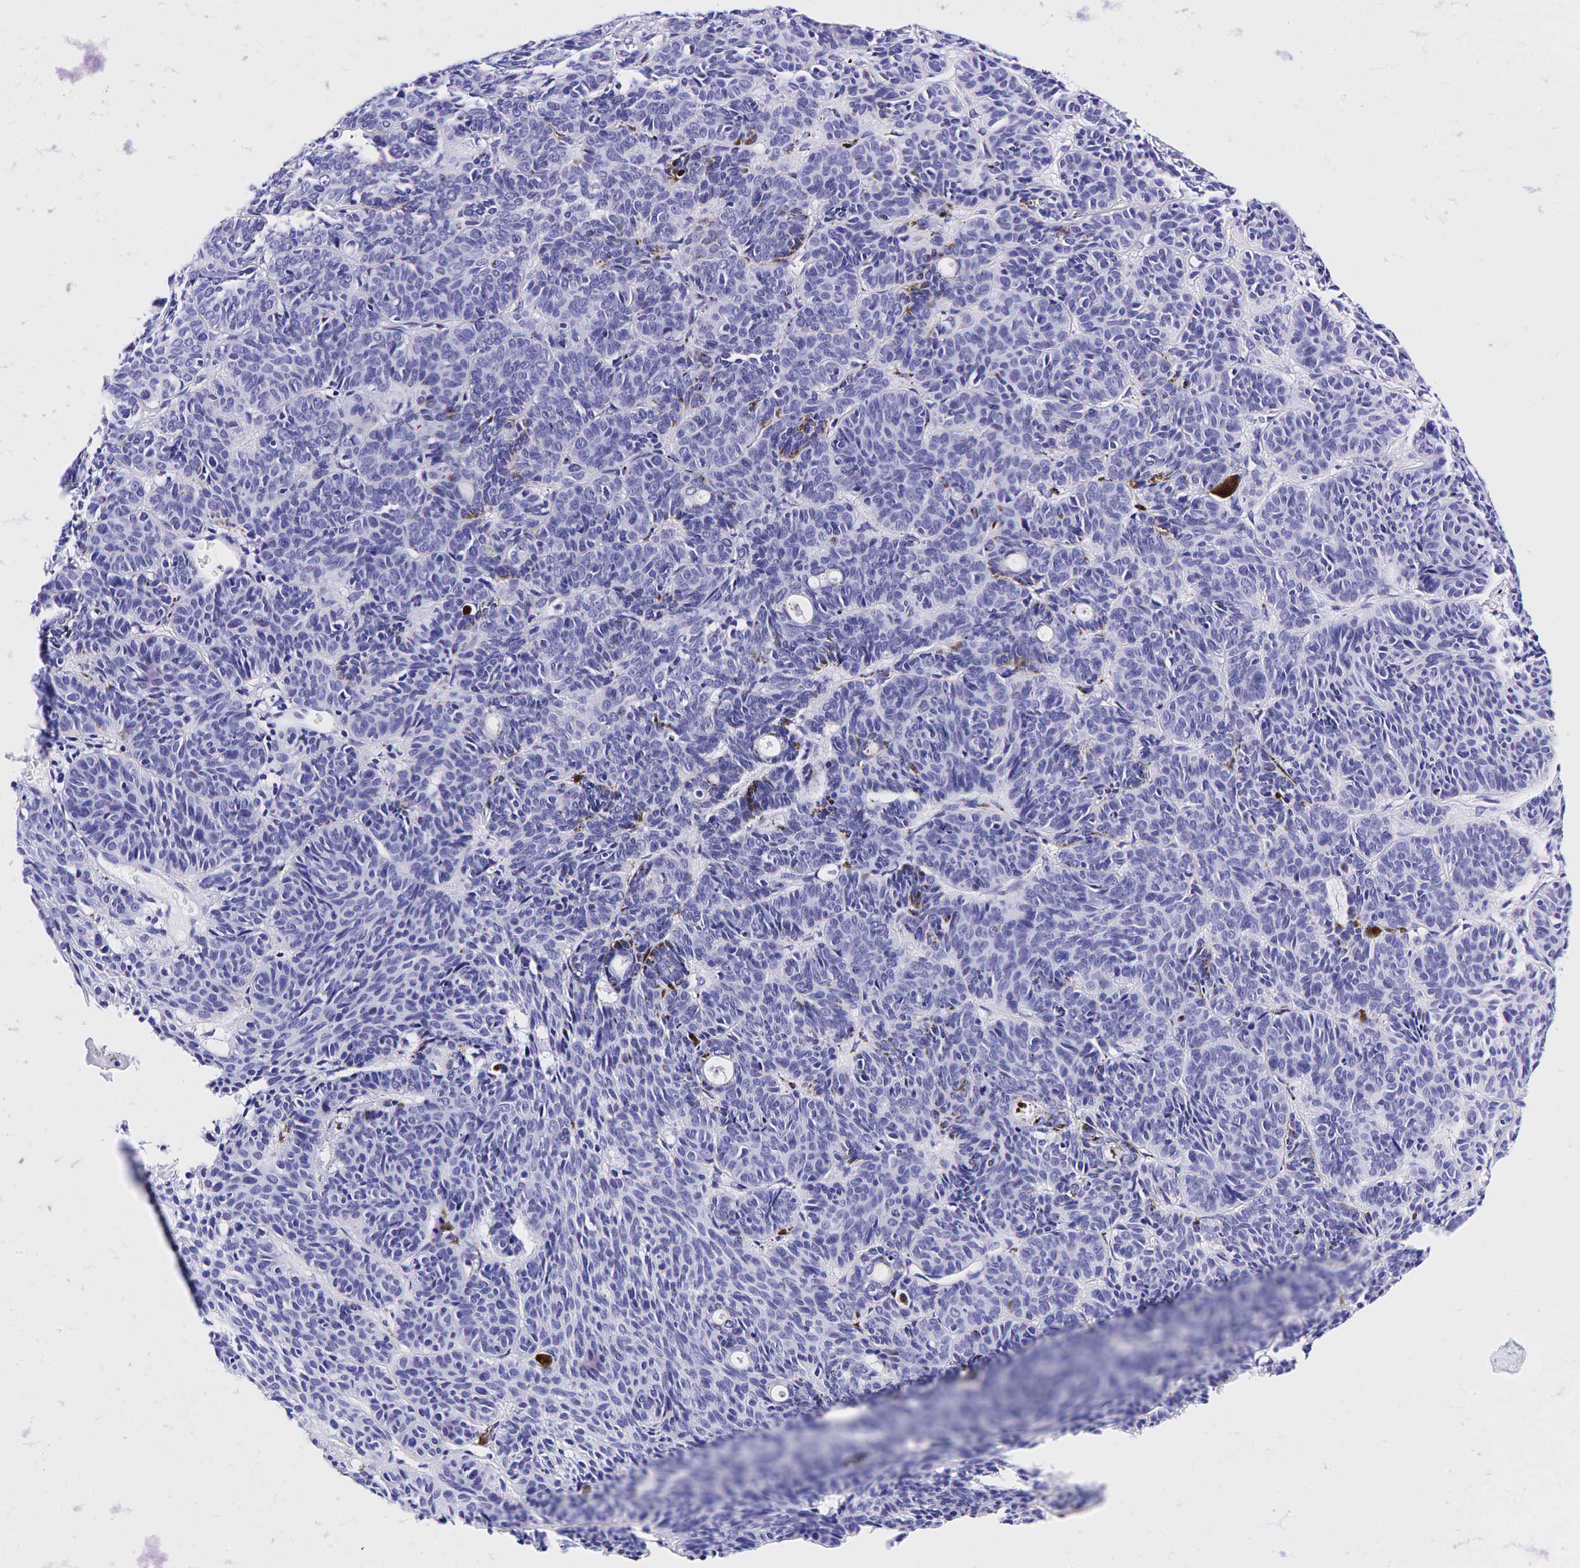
{"staining": {"intensity": "negative", "quantity": "none", "location": "none"}, "tissue": "skin cancer", "cell_type": "Tumor cells", "image_type": "cancer", "snomed": [{"axis": "morphology", "description": "Basal cell carcinoma"}, {"axis": "topography", "description": "Skin"}], "caption": "Tumor cells show no significant expression in basal cell carcinoma (skin). Brightfield microscopy of immunohistochemistry stained with DAB (brown) and hematoxylin (blue), captured at high magnification.", "gene": "GAST", "patient": {"sex": "female", "age": 62}}